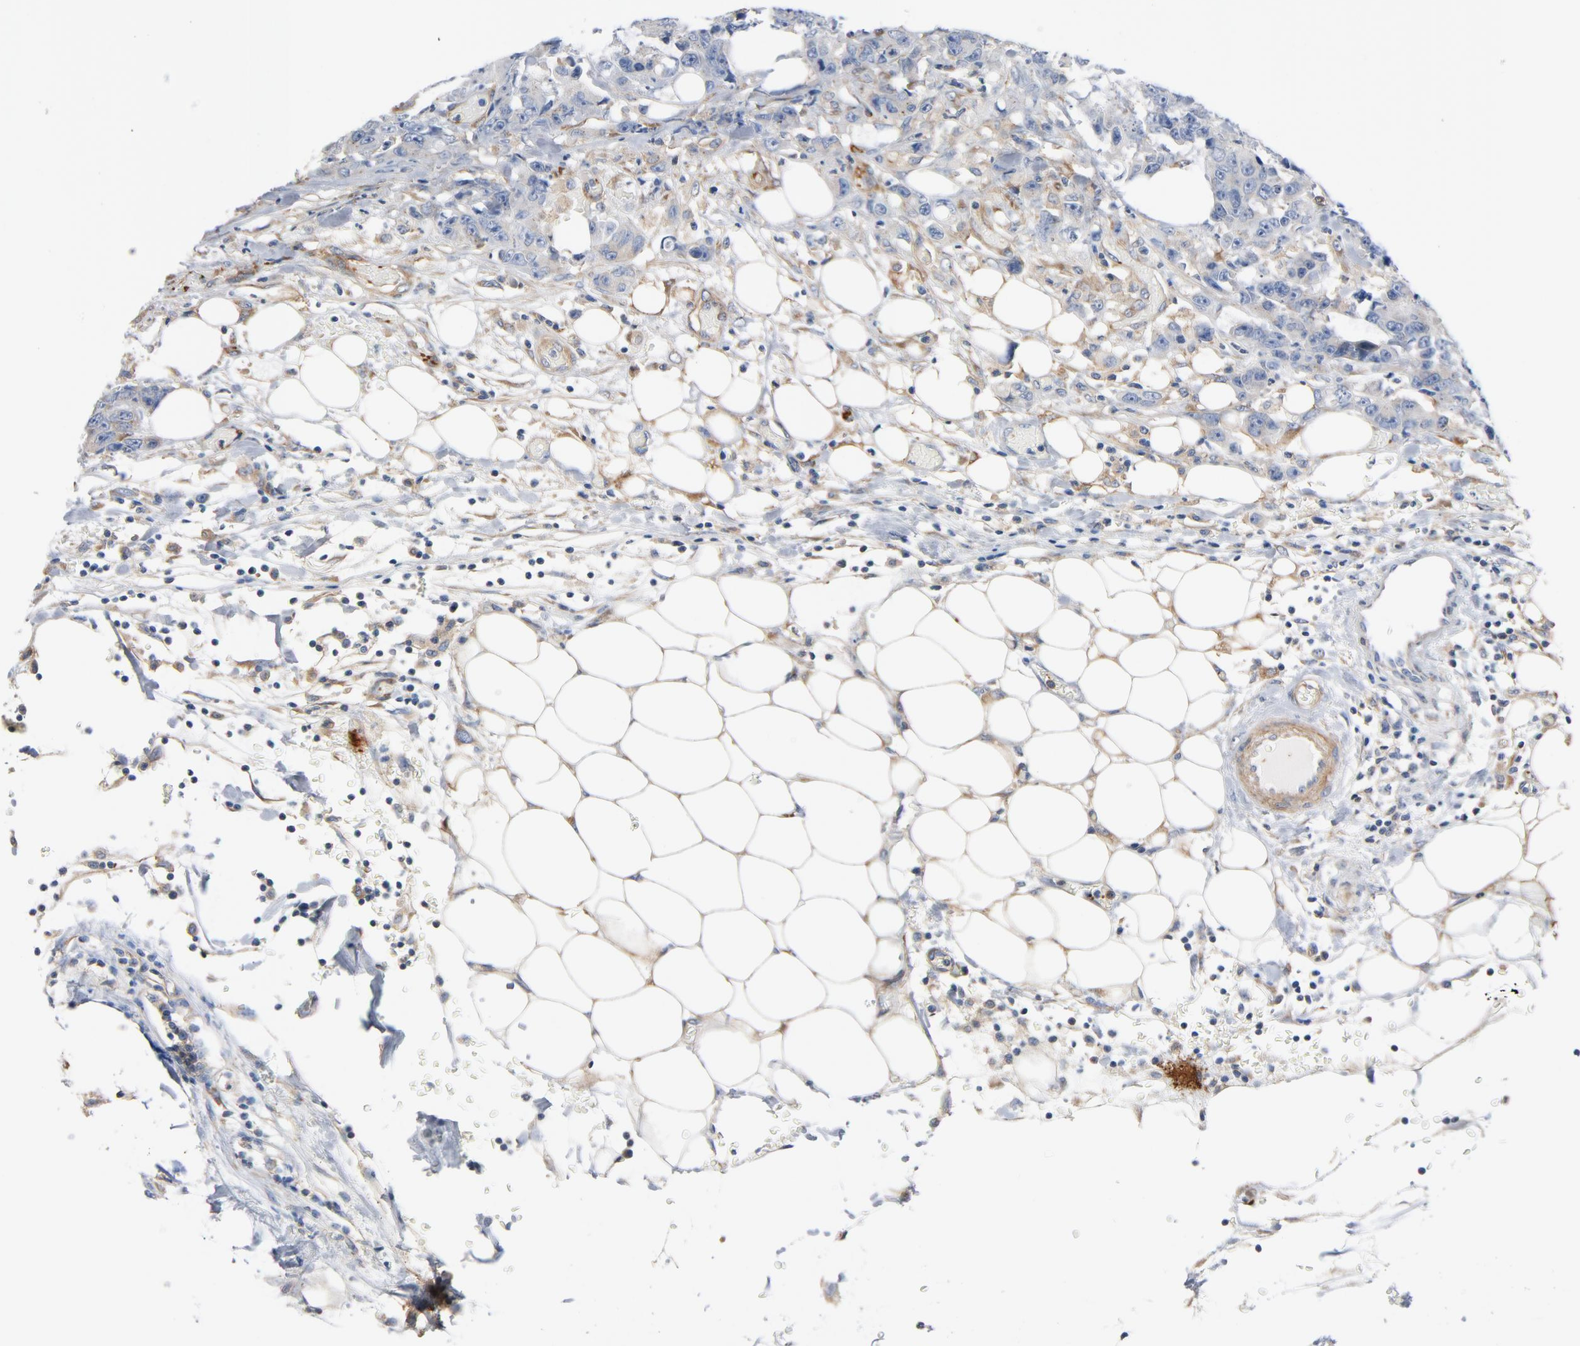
{"staining": {"intensity": "negative", "quantity": "none", "location": "none"}, "tissue": "colorectal cancer", "cell_type": "Tumor cells", "image_type": "cancer", "snomed": [{"axis": "morphology", "description": "Adenocarcinoma, NOS"}, {"axis": "topography", "description": "Colon"}], "caption": "Immunohistochemistry histopathology image of neoplastic tissue: colorectal cancer (adenocarcinoma) stained with DAB exhibits no significant protein positivity in tumor cells.", "gene": "ILK", "patient": {"sex": "female", "age": 86}}